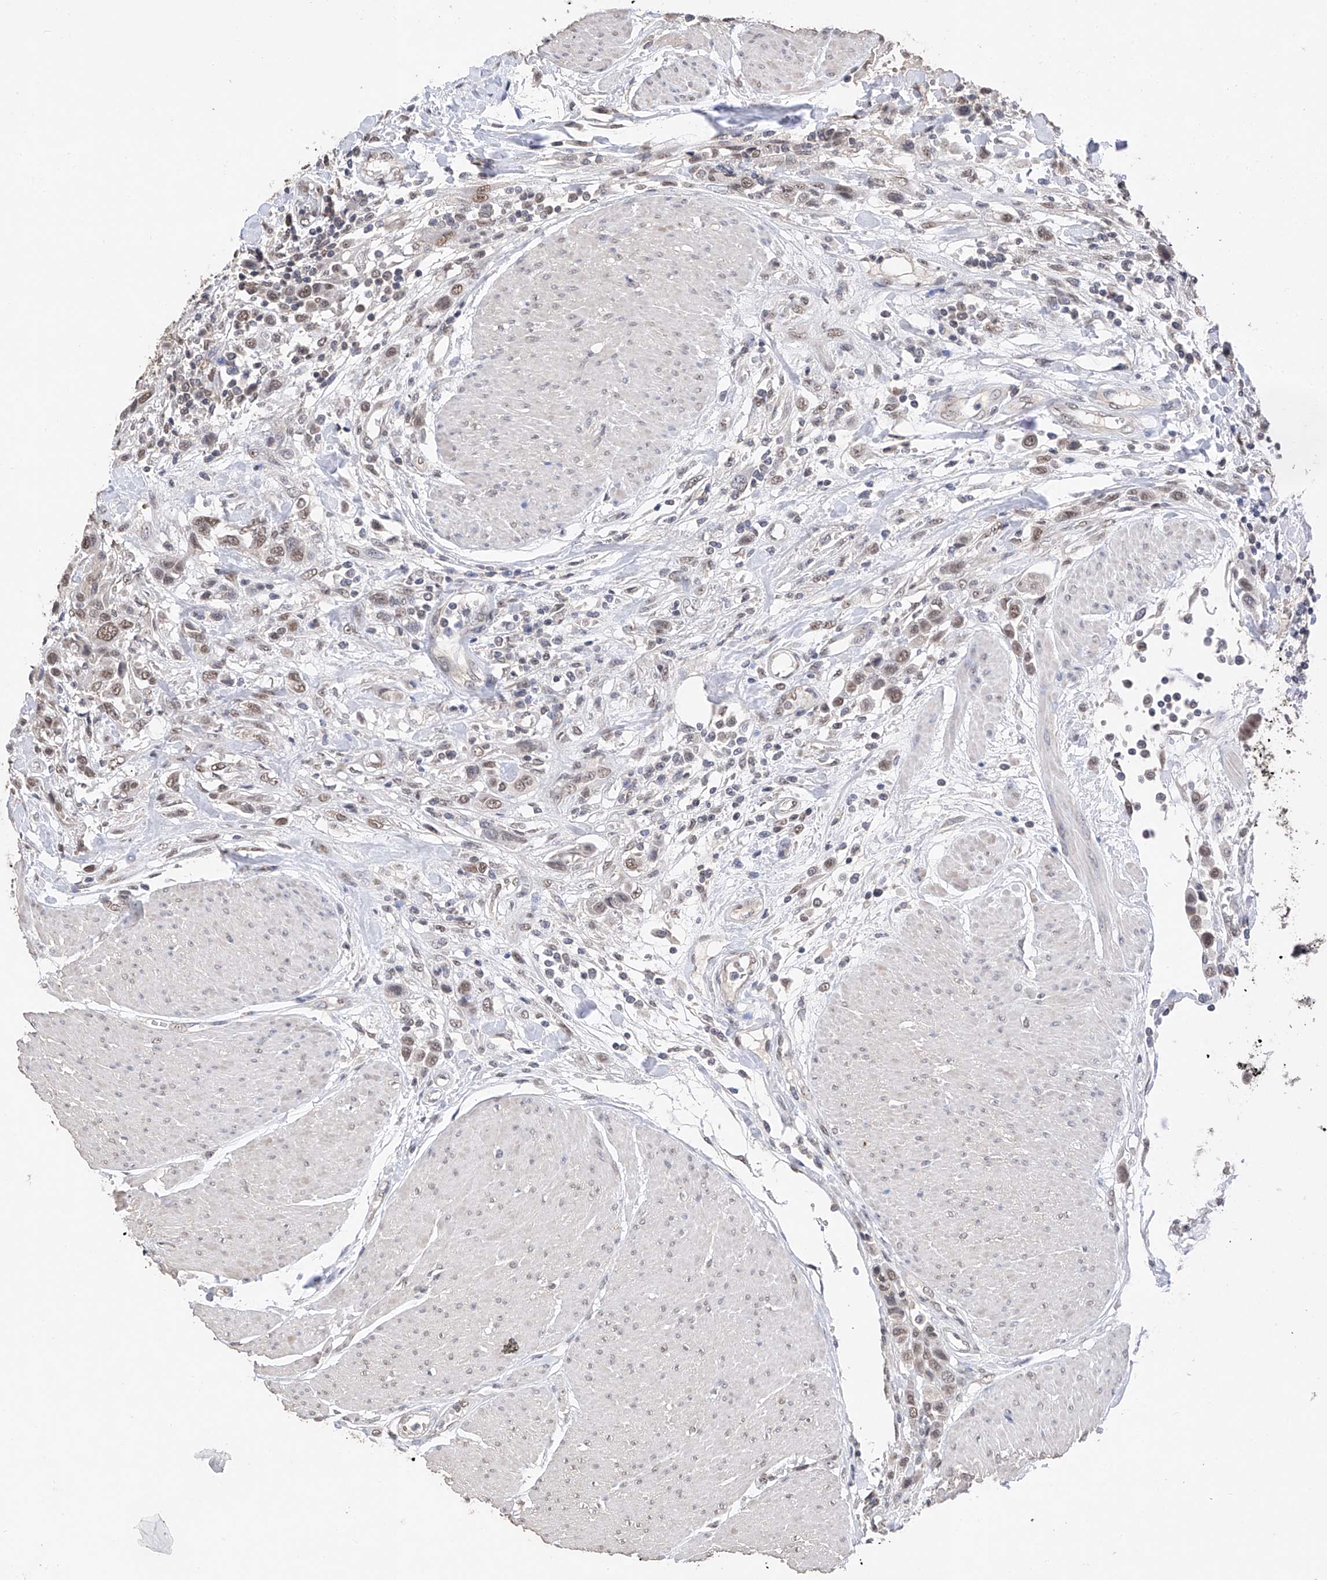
{"staining": {"intensity": "weak", "quantity": ">75%", "location": "nuclear"}, "tissue": "urothelial cancer", "cell_type": "Tumor cells", "image_type": "cancer", "snomed": [{"axis": "morphology", "description": "Urothelial carcinoma, High grade"}, {"axis": "topography", "description": "Urinary bladder"}], "caption": "High-grade urothelial carcinoma stained with IHC demonstrates weak nuclear staining in about >75% of tumor cells.", "gene": "DMAP1", "patient": {"sex": "male", "age": 50}}